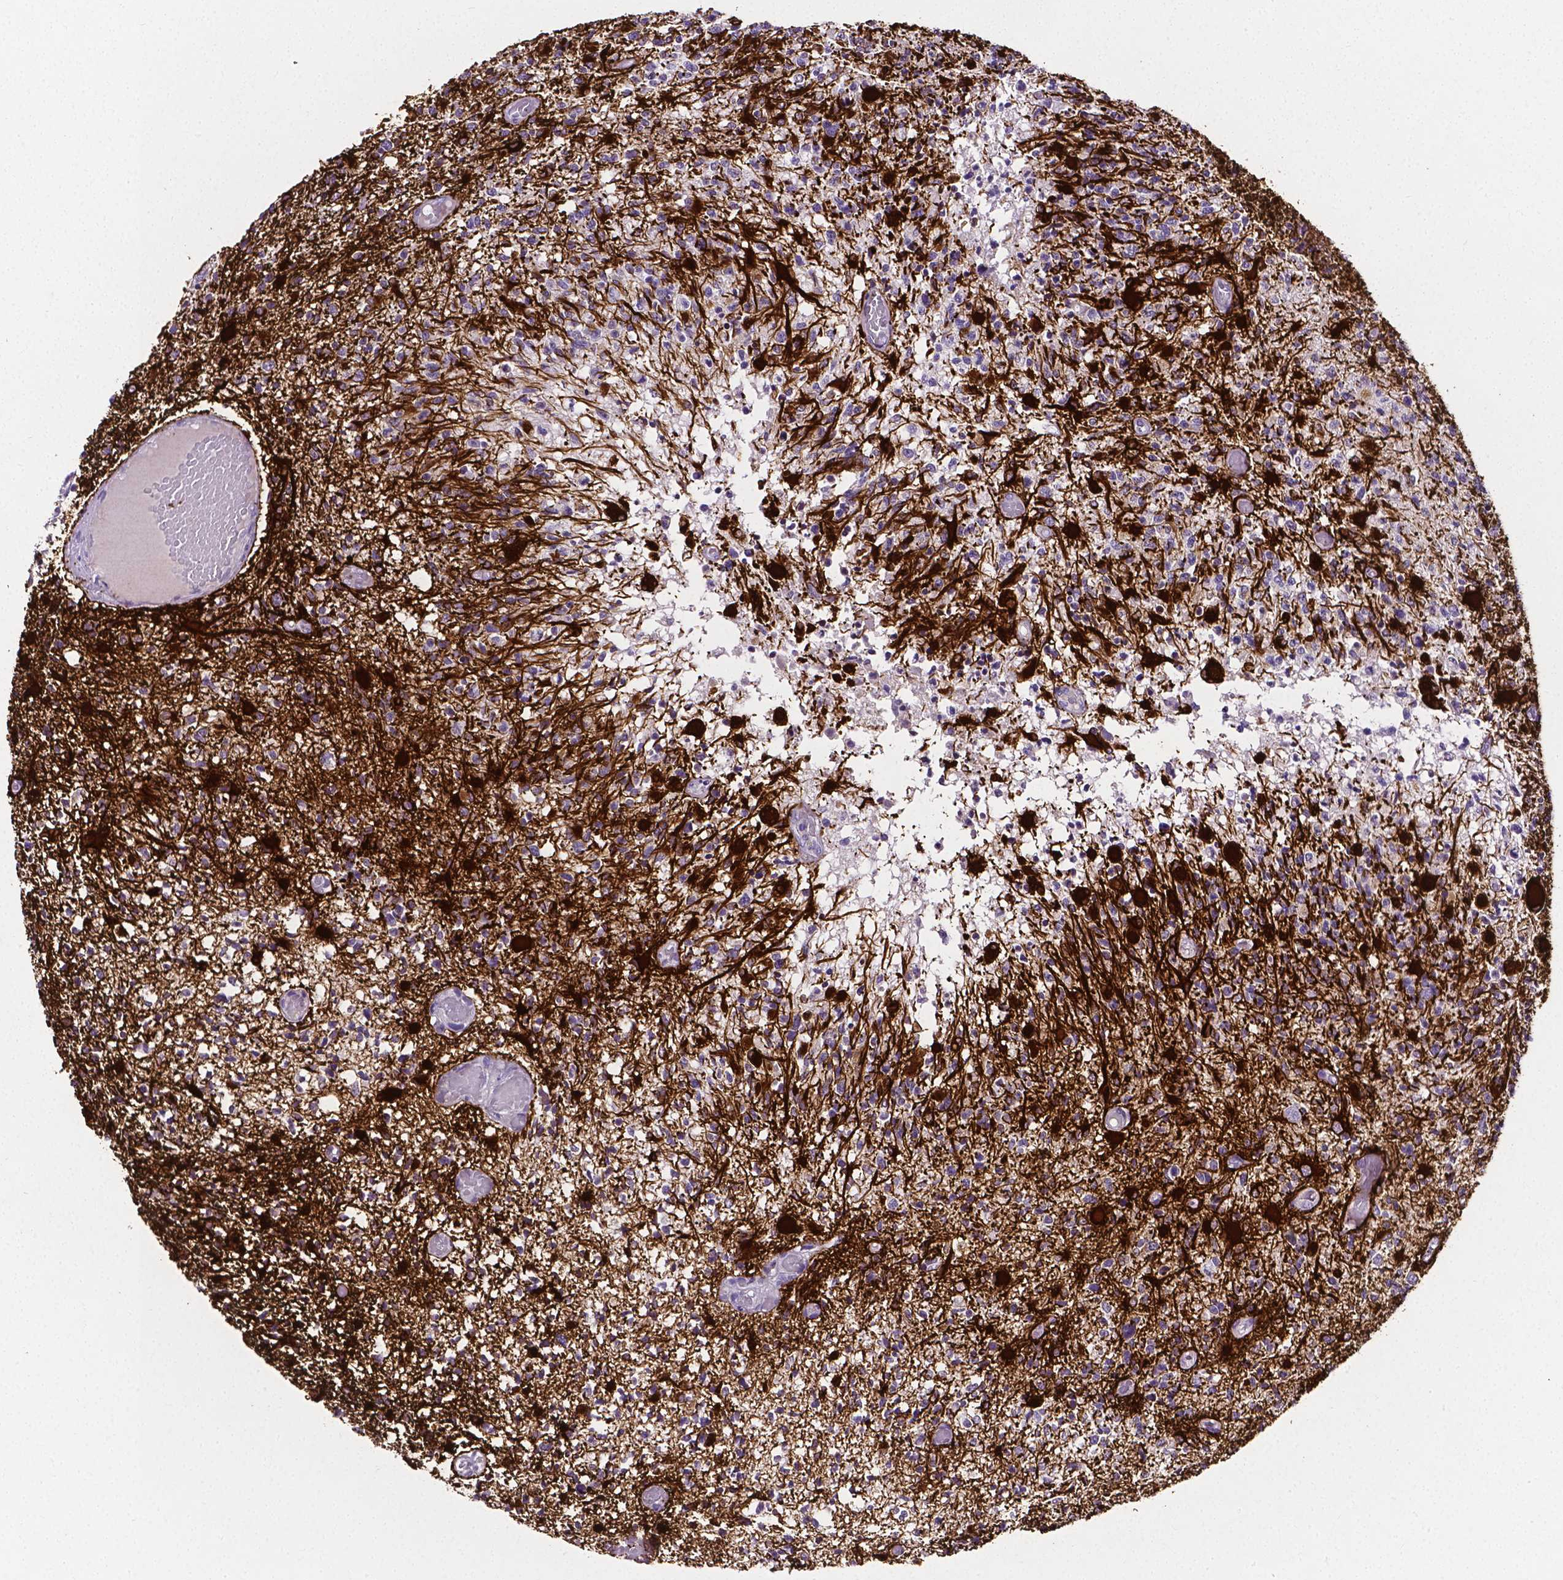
{"staining": {"intensity": "strong", "quantity": "25%-75%", "location": "cytoplasmic/membranous"}, "tissue": "glioma", "cell_type": "Tumor cells", "image_type": "cancer", "snomed": [{"axis": "morphology", "description": "Glioma, malignant, High grade"}, {"axis": "topography", "description": "Brain"}], "caption": "Immunohistochemical staining of human glioma exhibits high levels of strong cytoplasmic/membranous protein positivity in about 25%-75% of tumor cells. (Brightfield microscopy of DAB IHC at high magnification).", "gene": "SLC22A2", "patient": {"sex": "female", "age": 63}}